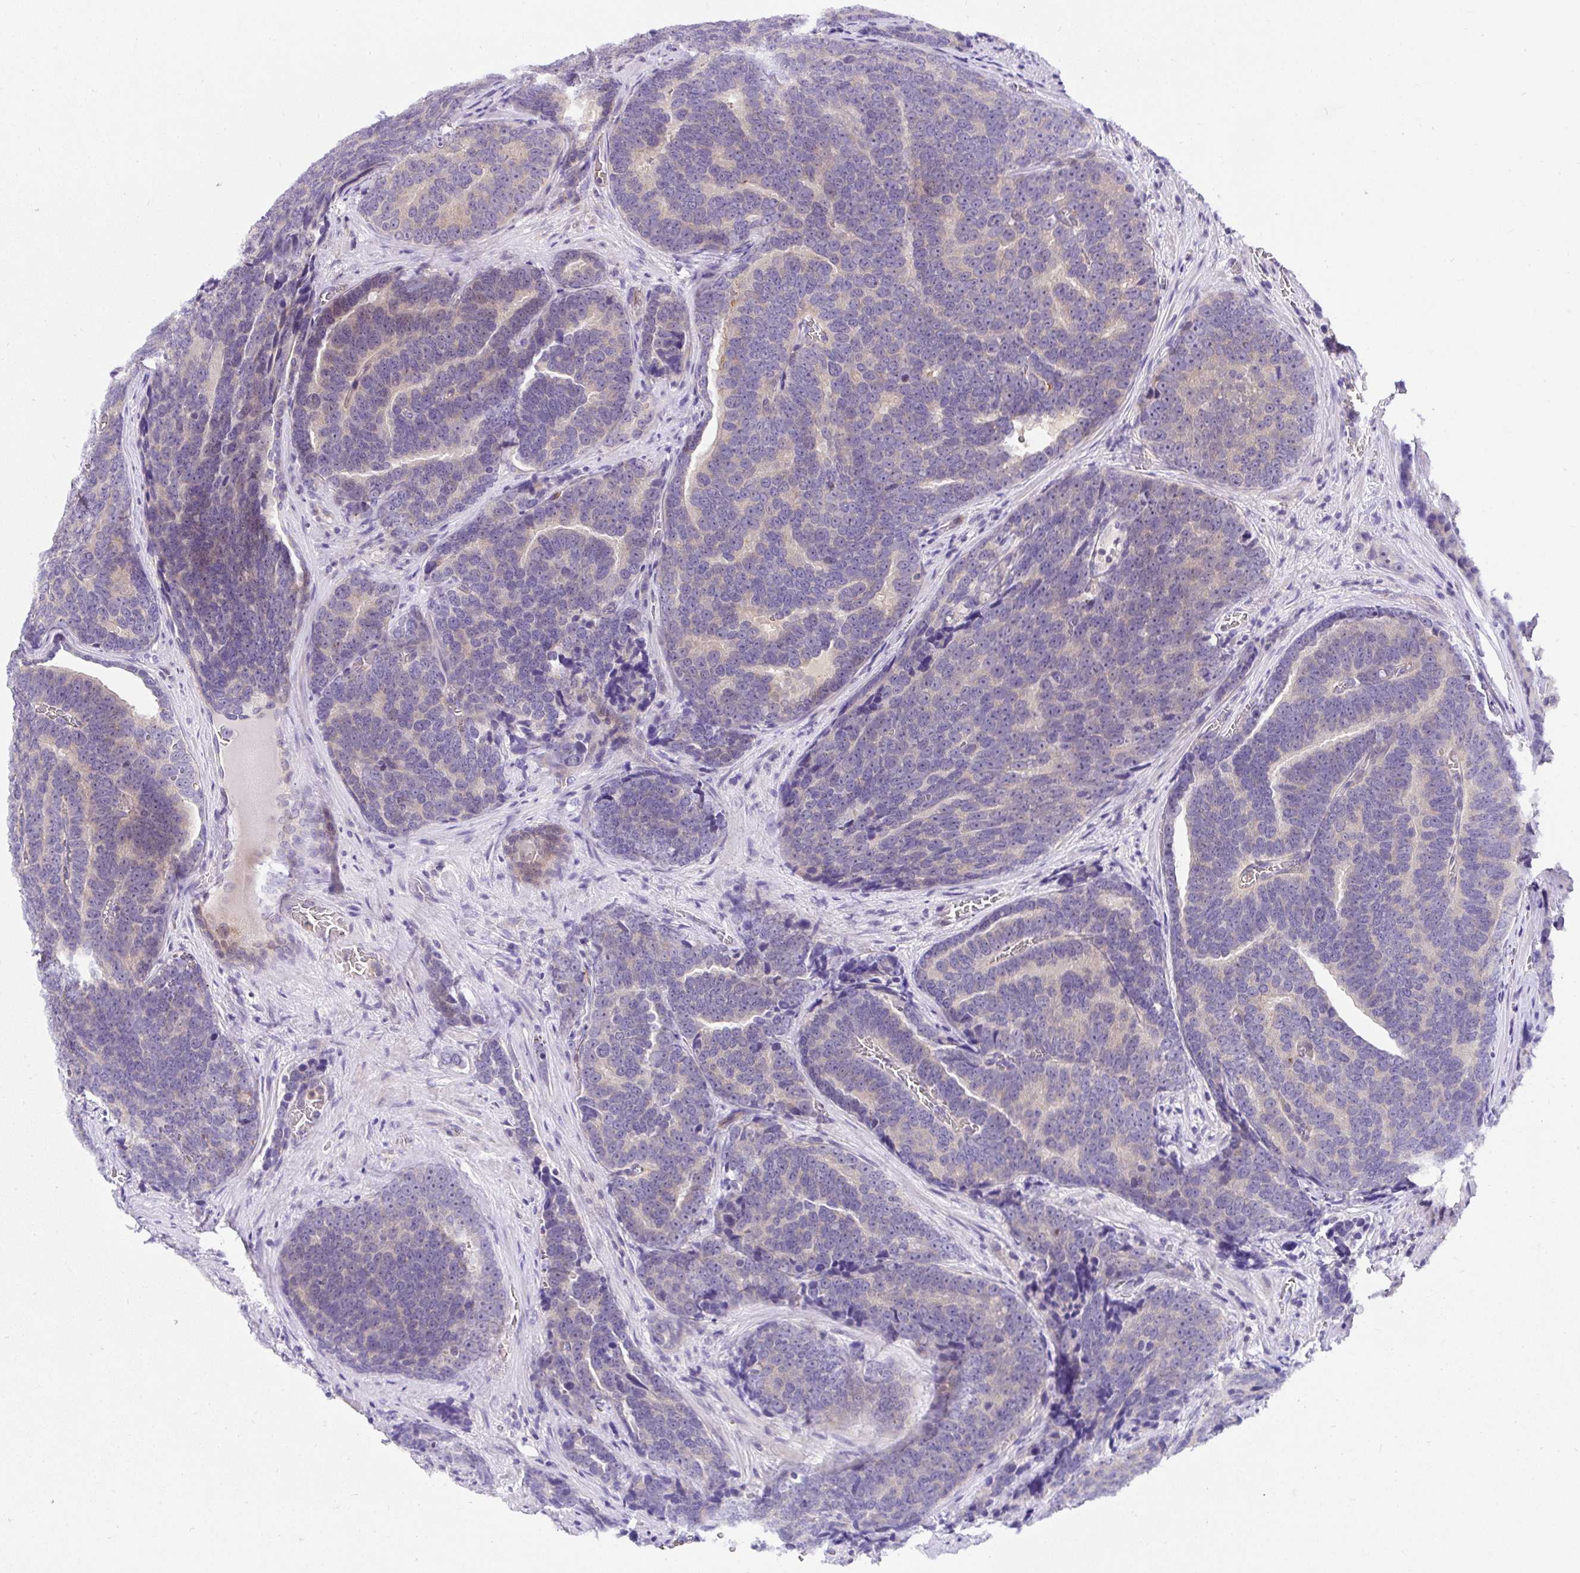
{"staining": {"intensity": "weak", "quantity": "<25%", "location": "cytoplasmic/membranous"}, "tissue": "prostate cancer", "cell_type": "Tumor cells", "image_type": "cancer", "snomed": [{"axis": "morphology", "description": "Adenocarcinoma, Low grade"}, {"axis": "topography", "description": "Prostate"}], "caption": "Tumor cells show no significant expression in adenocarcinoma (low-grade) (prostate). (DAB (3,3'-diaminobenzidine) IHC visualized using brightfield microscopy, high magnification).", "gene": "DEPDC5", "patient": {"sex": "male", "age": 62}}